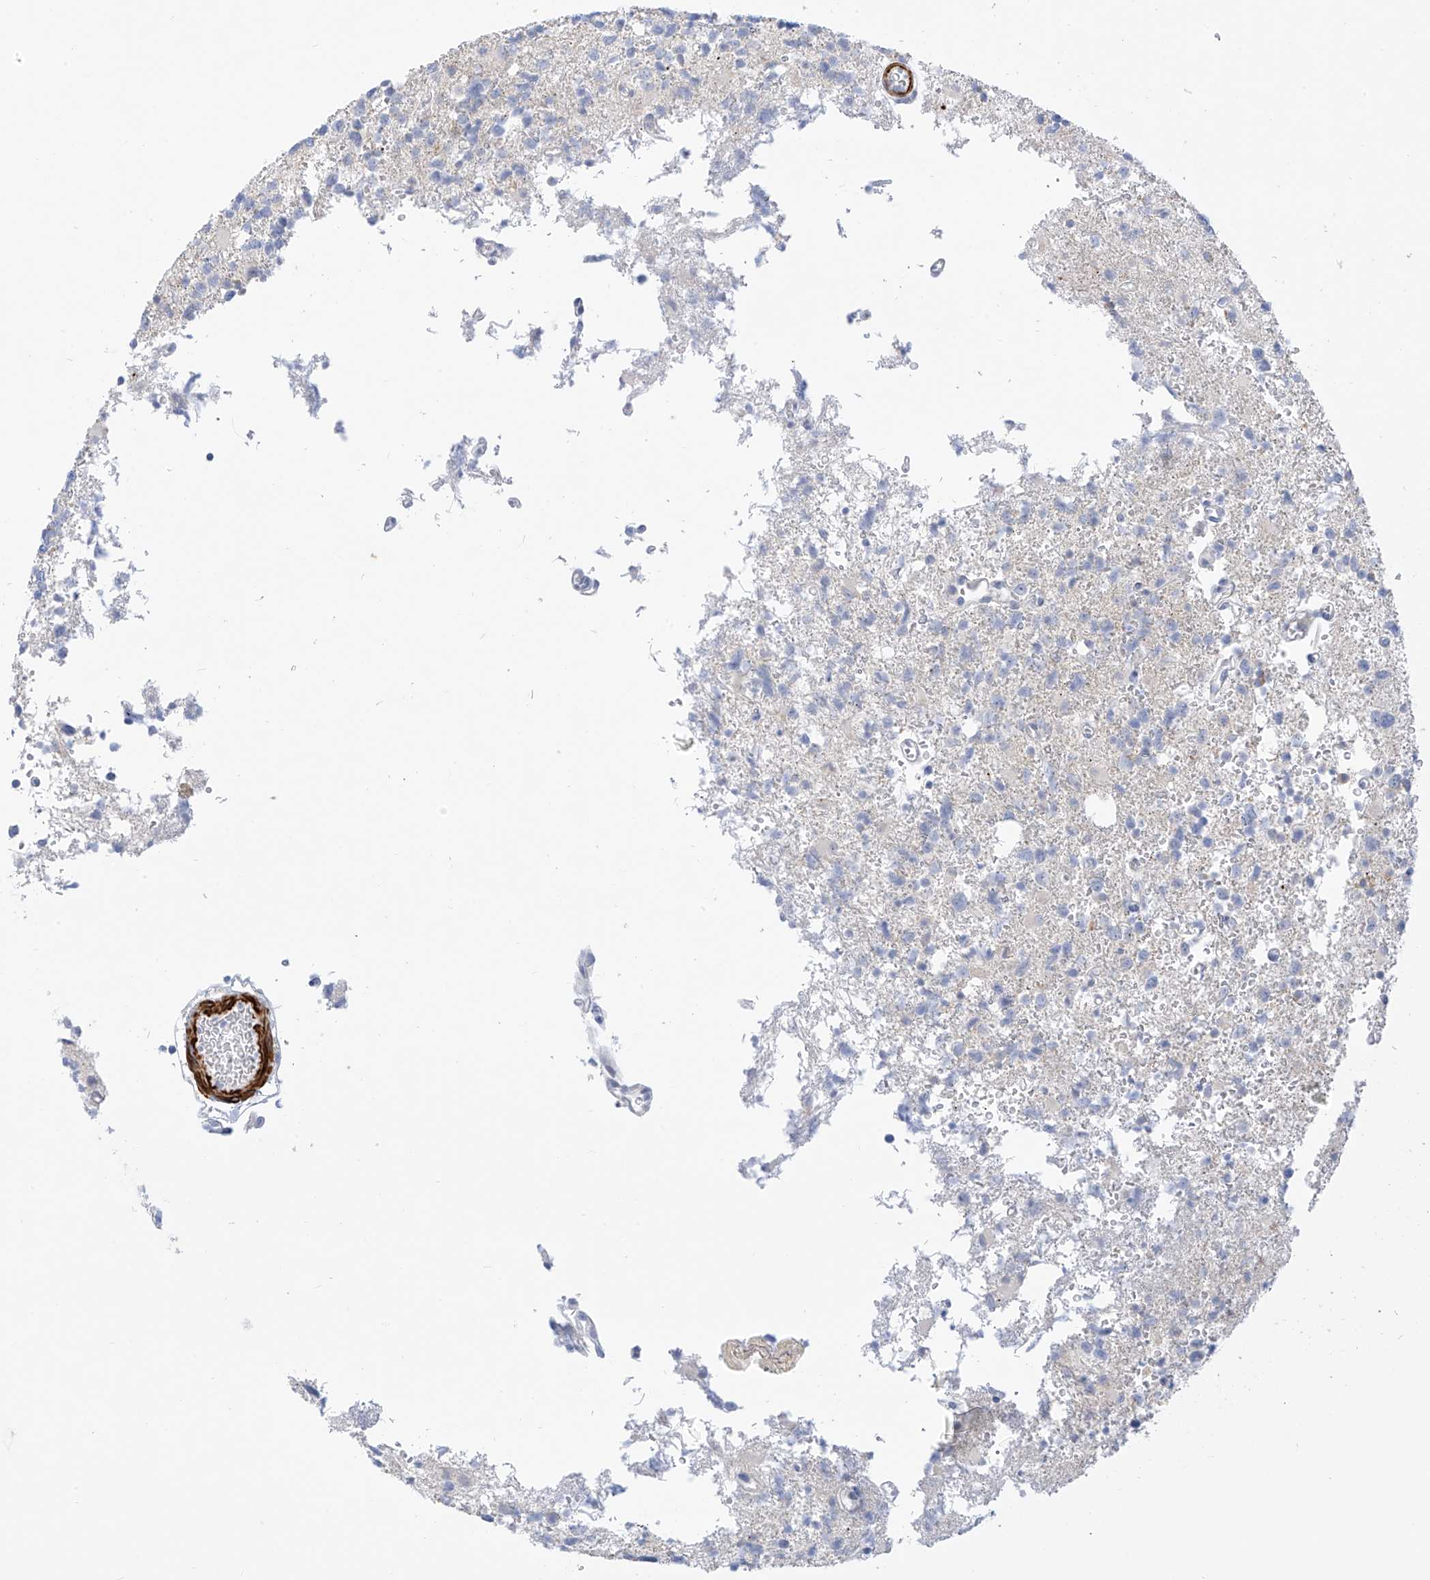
{"staining": {"intensity": "negative", "quantity": "none", "location": "none"}, "tissue": "glioma", "cell_type": "Tumor cells", "image_type": "cancer", "snomed": [{"axis": "morphology", "description": "Glioma, malignant, High grade"}, {"axis": "topography", "description": "Brain"}], "caption": "This is an immunohistochemistry (IHC) photomicrograph of human malignant high-grade glioma. There is no positivity in tumor cells.", "gene": "ST3GAL5", "patient": {"sex": "female", "age": 62}}